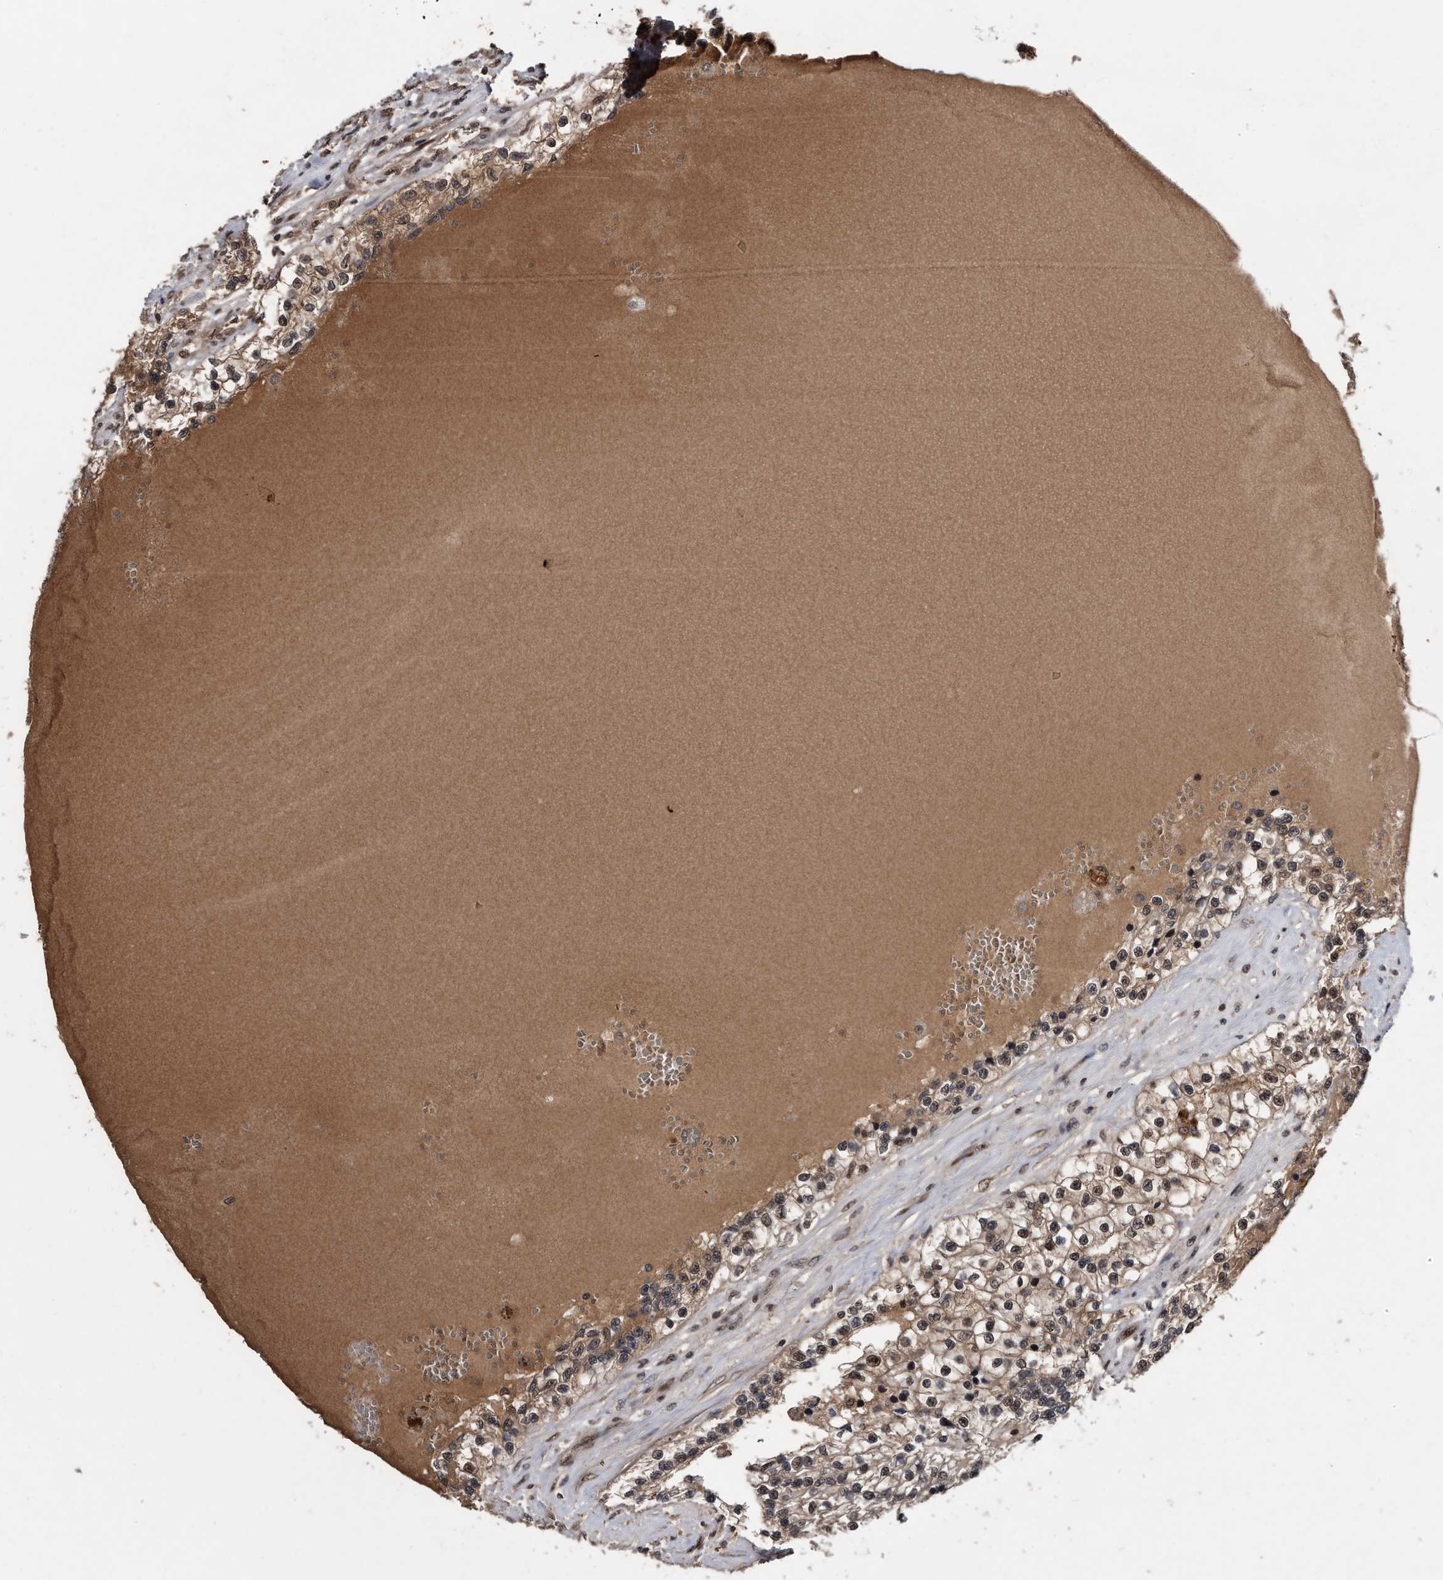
{"staining": {"intensity": "moderate", "quantity": ">75%", "location": "cytoplasmic/membranous,nuclear"}, "tissue": "renal cancer", "cell_type": "Tumor cells", "image_type": "cancer", "snomed": [{"axis": "morphology", "description": "Adenocarcinoma, NOS"}, {"axis": "topography", "description": "Kidney"}], "caption": "An immunohistochemistry histopathology image of neoplastic tissue is shown. Protein staining in brown labels moderate cytoplasmic/membranous and nuclear positivity in adenocarcinoma (renal) within tumor cells. (brown staining indicates protein expression, while blue staining denotes nuclei).", "gene": "RAD23B", "patient": {"sex": "female", "age": 57}}